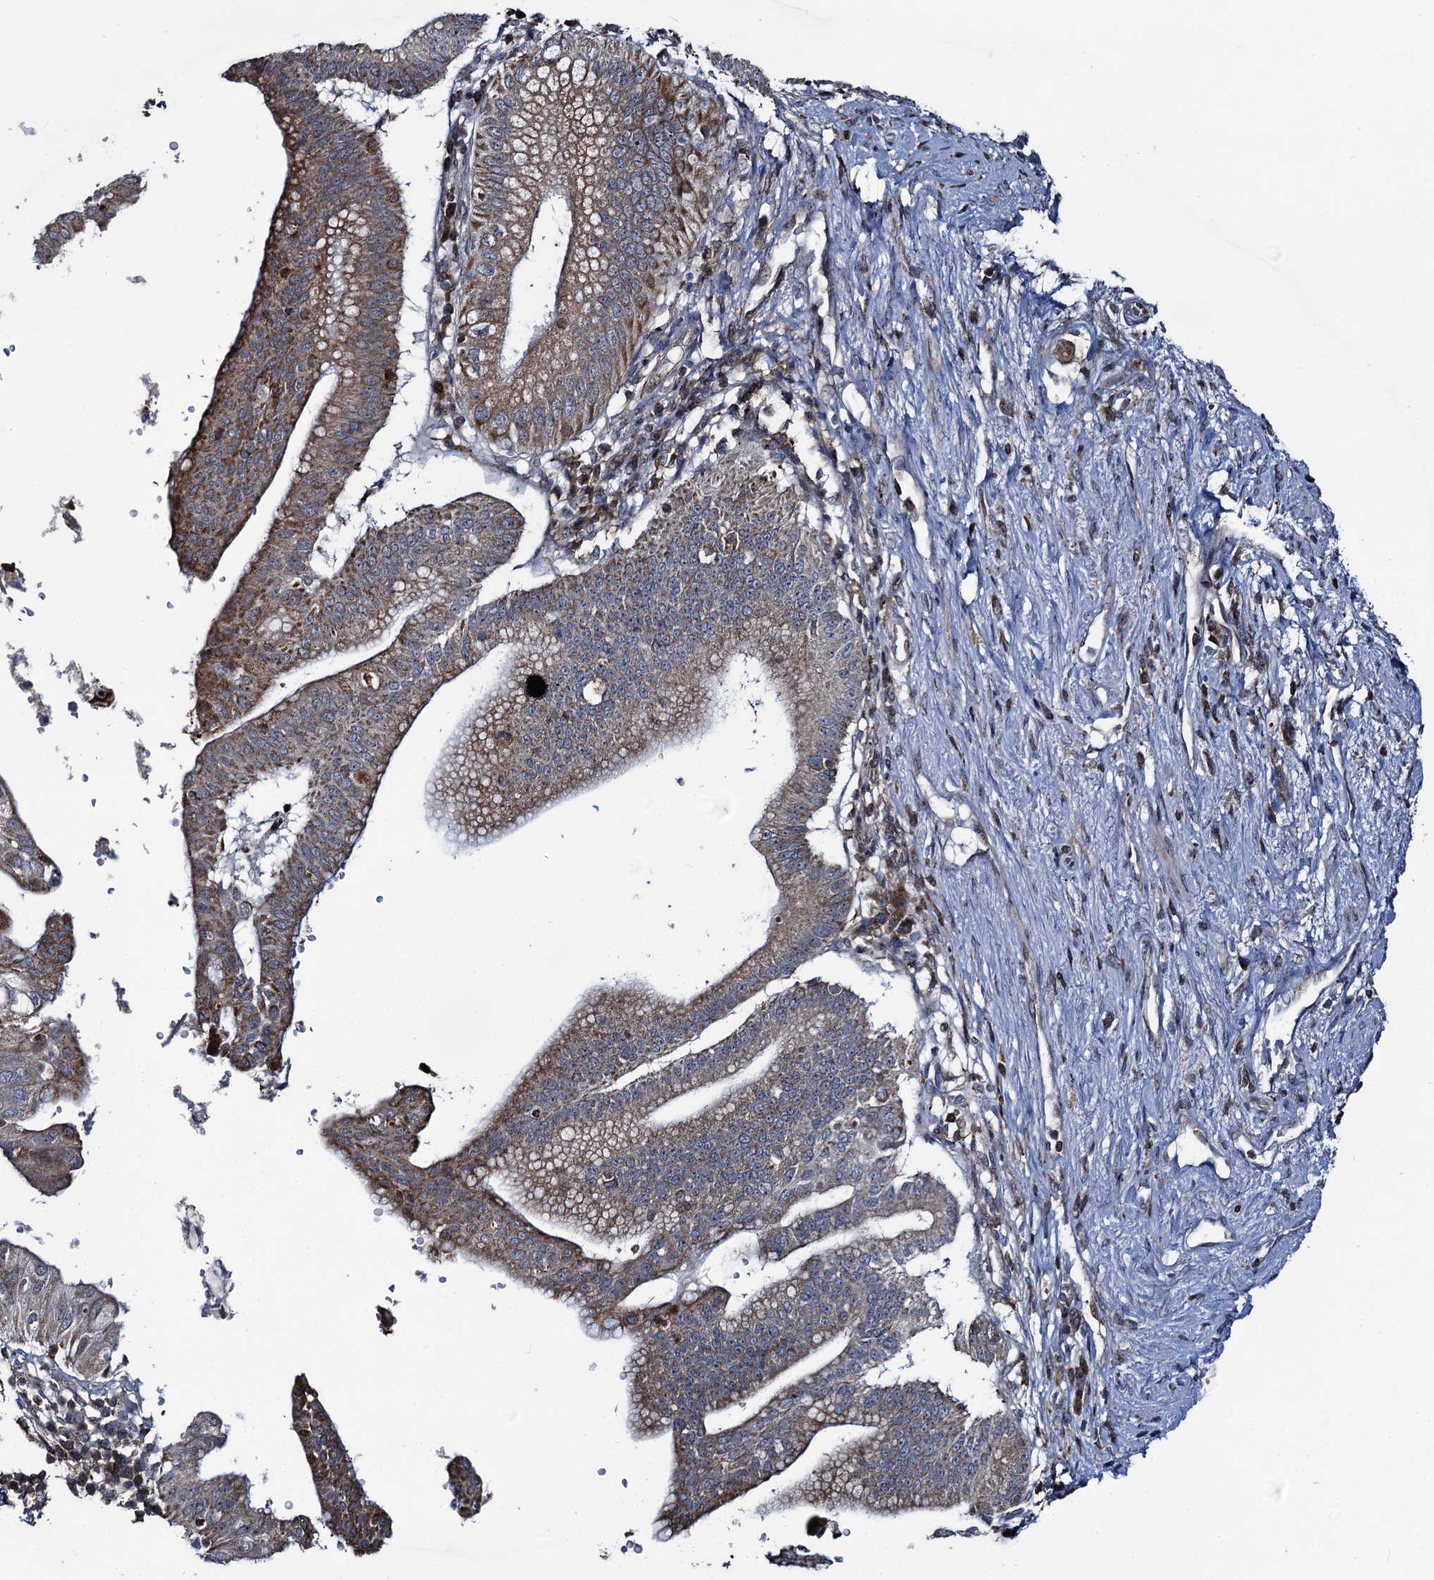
{"staining": {"intensity": "weak", "quantity": ">75%", "location": "cytoplasmic/membranous"}, "tissue": "pancreatic cancer", "cell_type": "Tumor cells", "image_type": "cancer", "snomed": [{"axis": "morphology", "description": "Adenocarcinoma, NOS"}, {"axis": "topography", "description": "Pancreas"}], "caption": "Protein expression analysis of human pancreatic adenocarcinoma reveals weak cytoplasmic/membranous expression in about >75% of tumor cells.", "gene": "CCDC102A", "patient": {"sex": "male", "age": 68}}